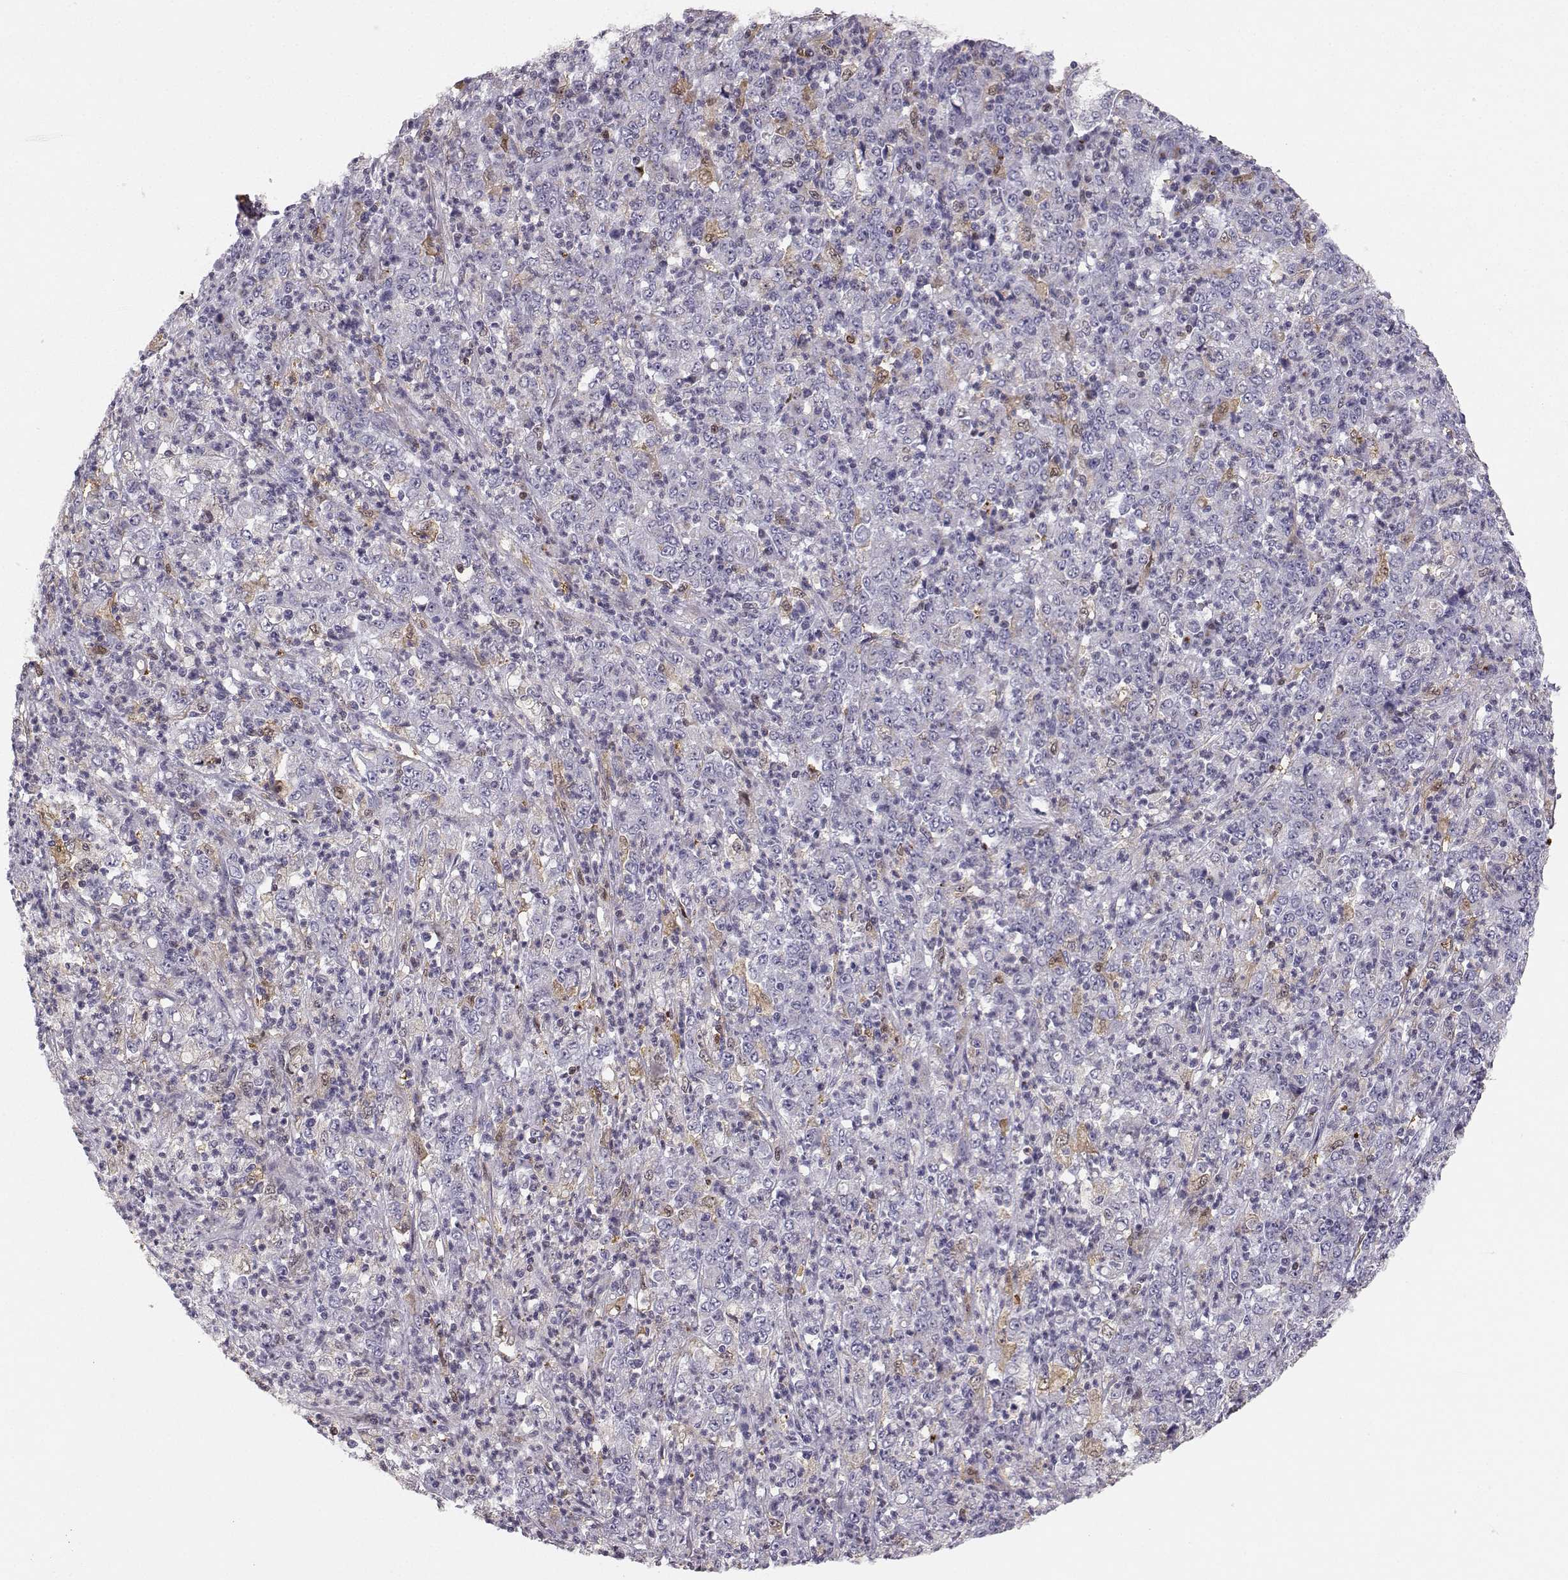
{"staining": {"intensity": "weak", "quantity": "<25%", "location": "cytoplasmic/membranous"}, "tissue": "stomach cancer", "cell_type": "Tumor cells", "image_type": "cancer", "snomed": [{"axis": "morphology", "description": "Adenocarcinoma, NOS"}, {"axis": "topography", "description": "Stomach, lower"}], "caption": "This micrograph is of stomach adenocarcinoma stained with IHC to label a protein in brown with the nuclei are counter-stained blue. There is no staining in tumor cells. The staining is performed using DAB brown chromogen with nuclei counter-stained in using hematoxylin.", "gene": "HTR7", "patient": {"sex": "female", "age": 71}}